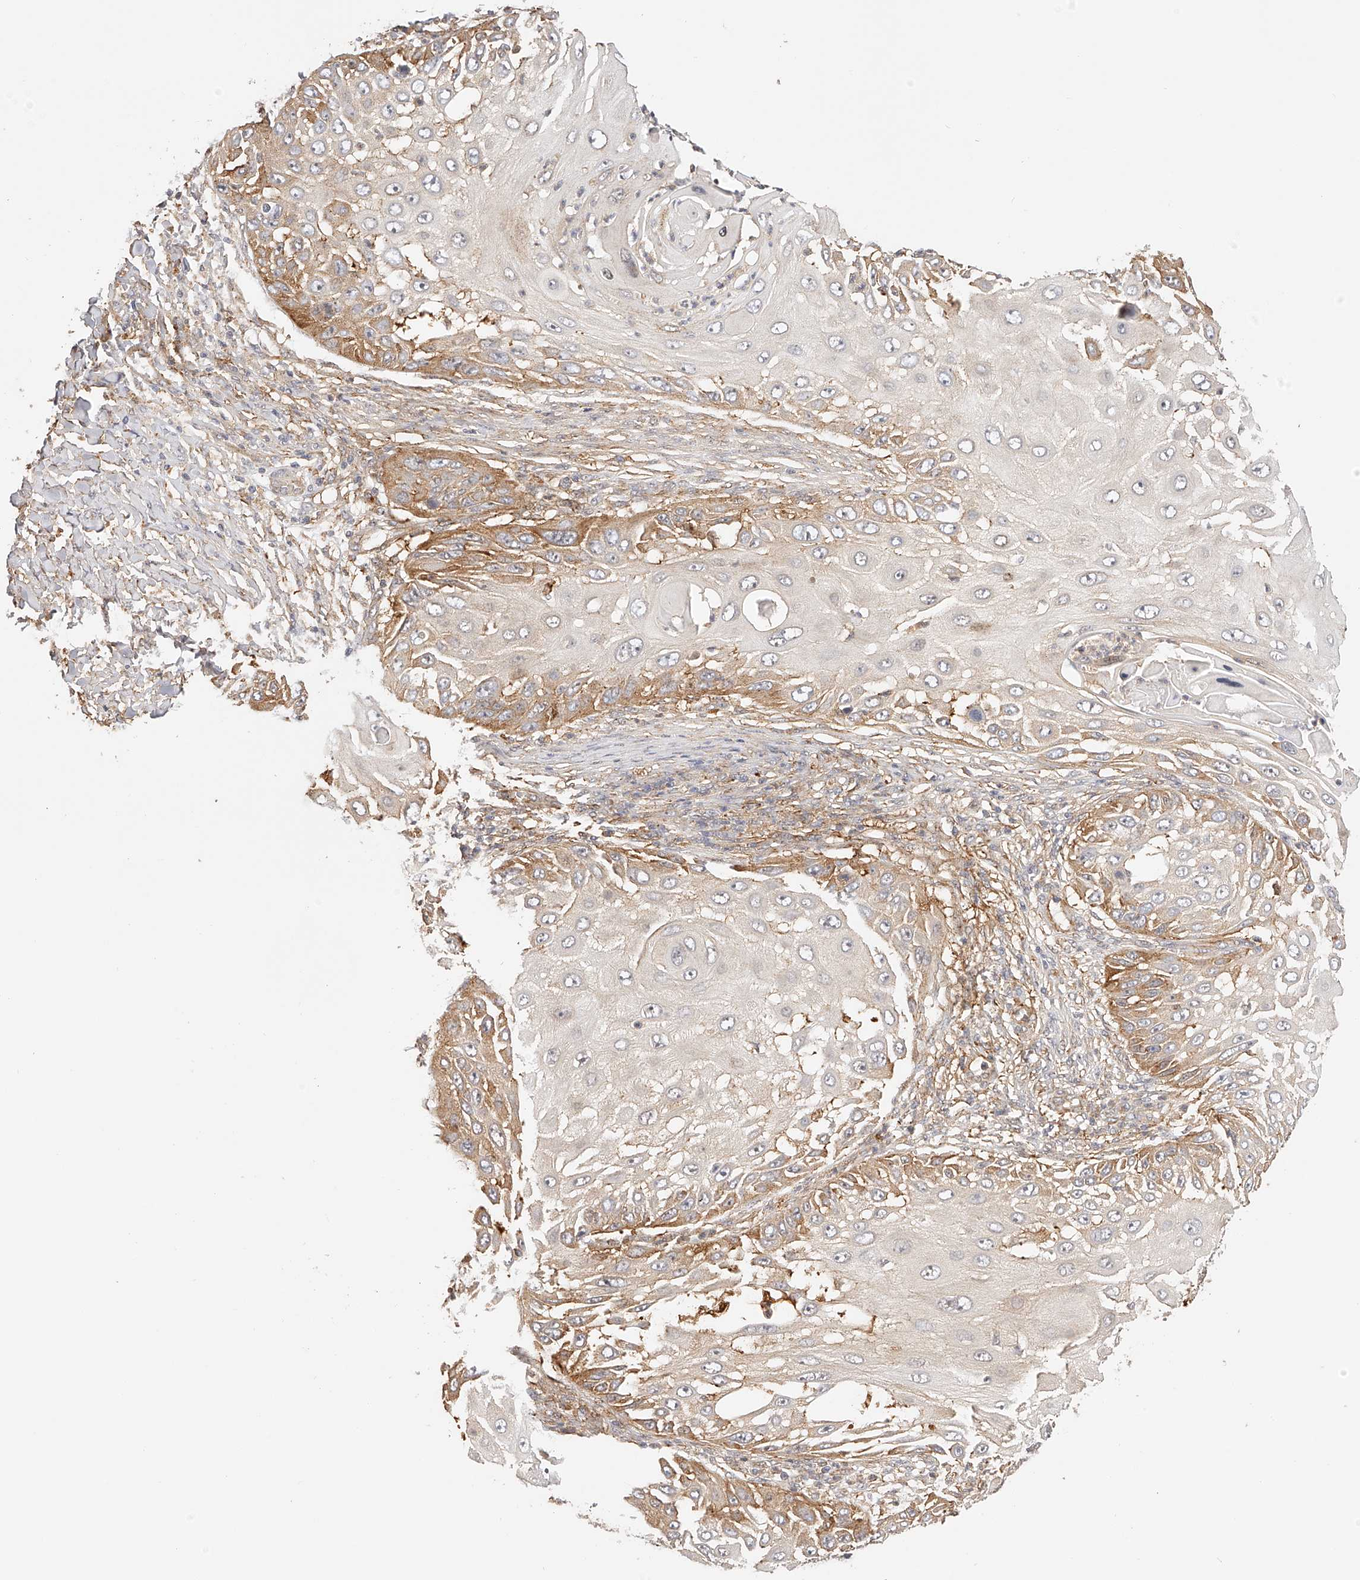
{"staining": {"intensity": "moderate", "quantity": ">75%", "location": "cytoplasmic/membranous"}, "tissue": "skin cancer", "cell_type": "Tumor cells", "image_type": "cancer", "snomed": [{"axis": "morphology", "description": "Squamous cell carcinoma, NOS"}, {"axis": "topography", "description": "Skin"}], "caption": "Squamous cell carcinoma (skin) stained for a protein (brown) shows moderate cytoplasmic/membranous positive positivity in approximately >75% of tumor cells.", "gene": "SYNC", "patient": {"sex": "female", "age": 44}}